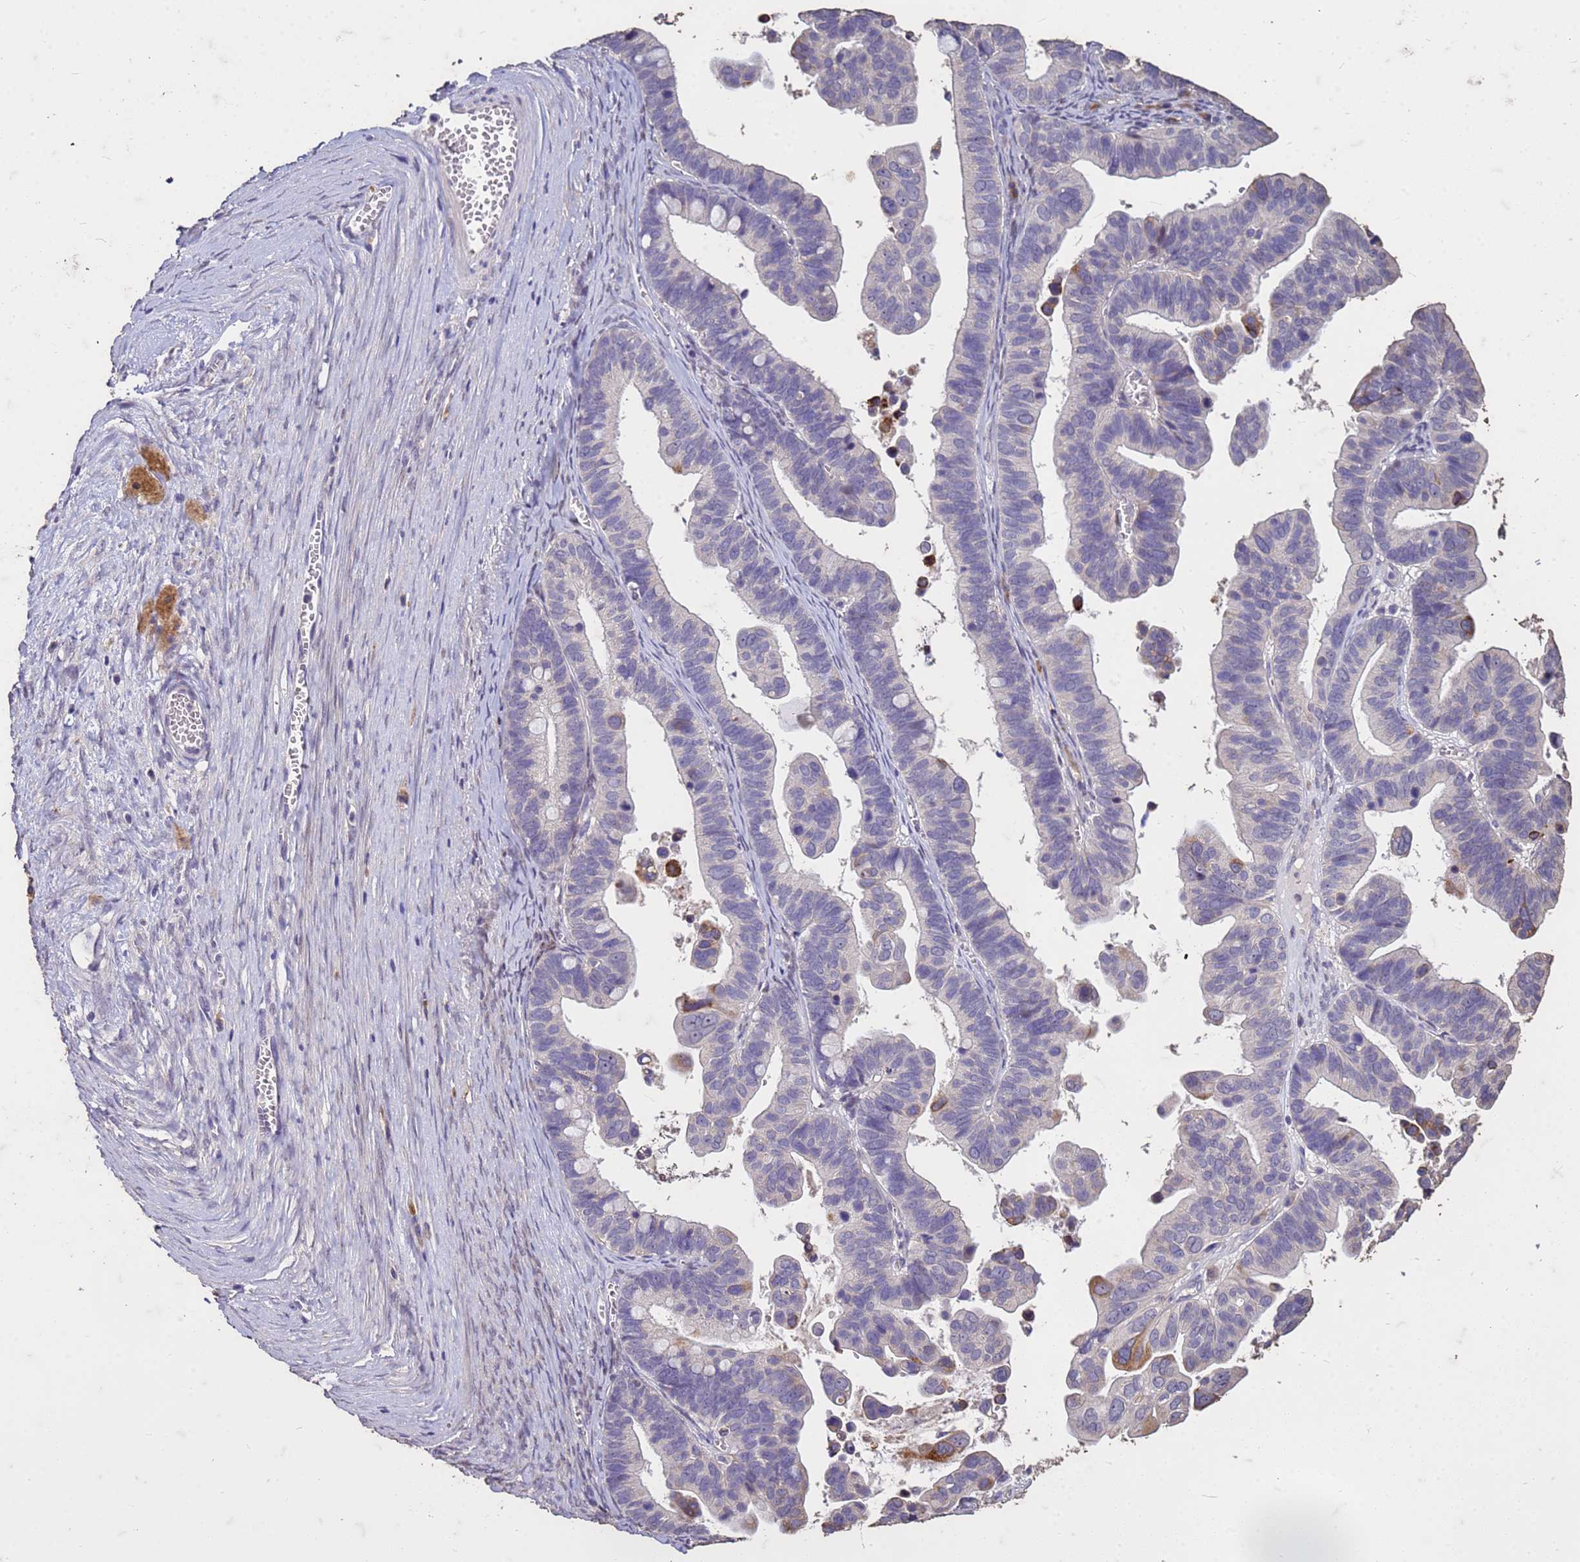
{"staining": {"intensity": "moderate", "quantity": "<25%", "location": "cytoplasmic/membranous"}, "tissue": "ovarian cancer", "cell_type": "Tumor cells", "image_type": "cancer", "snomed": [{"axis": "morphology", "description": "Cystadenocarcinoma, serous, NOS"}, {"axis": "topography", "description": "Ovary"}], "caption": "Immunohistochemical staining of ovarian cancer (serous cystadenocarcinoma) displays moderate cytoplasmic/membranous protein positivity in approximately <25% of tumor cells.", "gene": "FAM184B", "patient": {"sex": "female", "age": 56}}